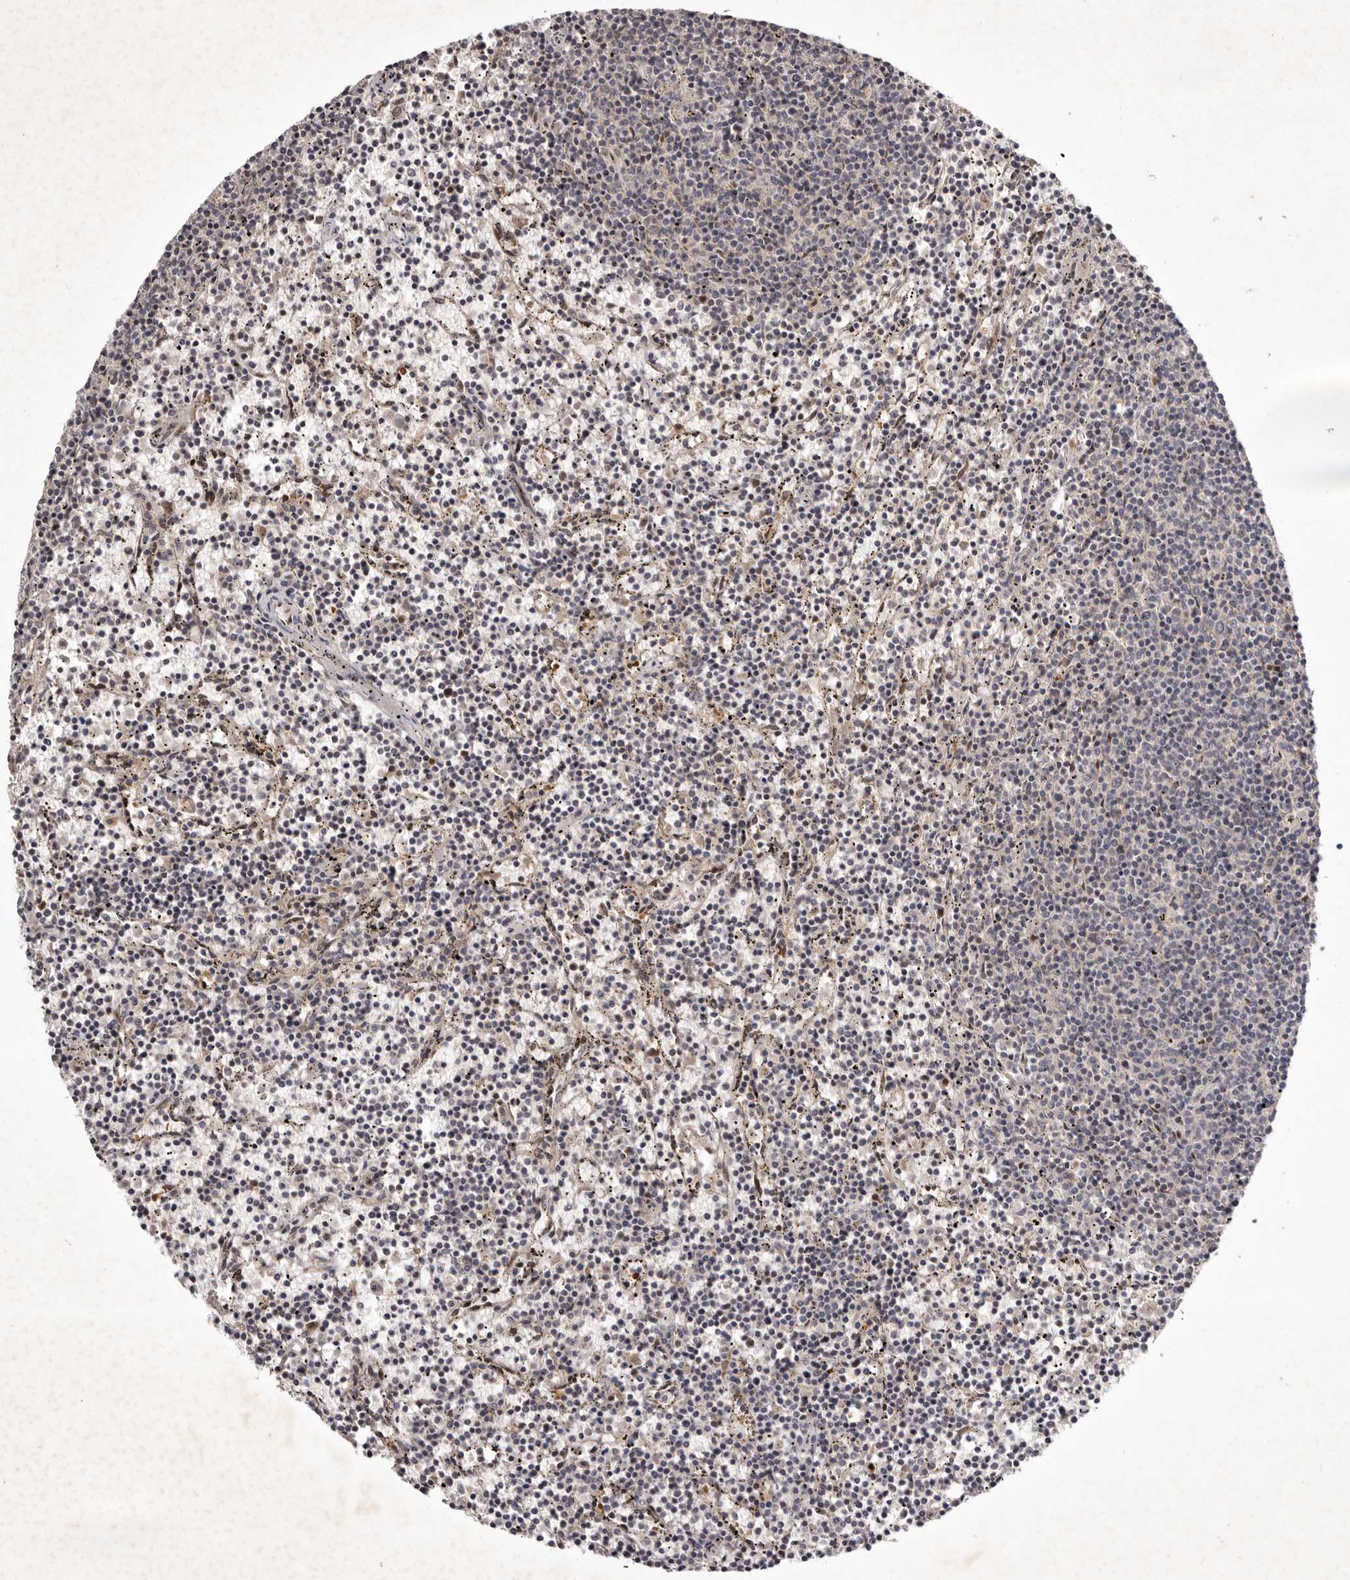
{"staining": {"intensity": "negative", "quantity": "none", "location": "none"}, "tissue": "lymphoma", "cell_type": "Tumor cells", "image_type": "cancer", "snomed": [{"axis": "morphology", "description": "Malignant lymphoma, non-Hodgkin's type, Low grade"}, {"axis": "topography", "description": "Spleen"}], "caption": "High magnification brightfield microscopy of lymphoma stained with DAB (3,3'-diaminobenzidine) (brown) and counterstained with hematoxylin (blue): tumor cells show no significant positivity.", "gene": "ABL1", "patient": {"sex": "female", "age": 50}}